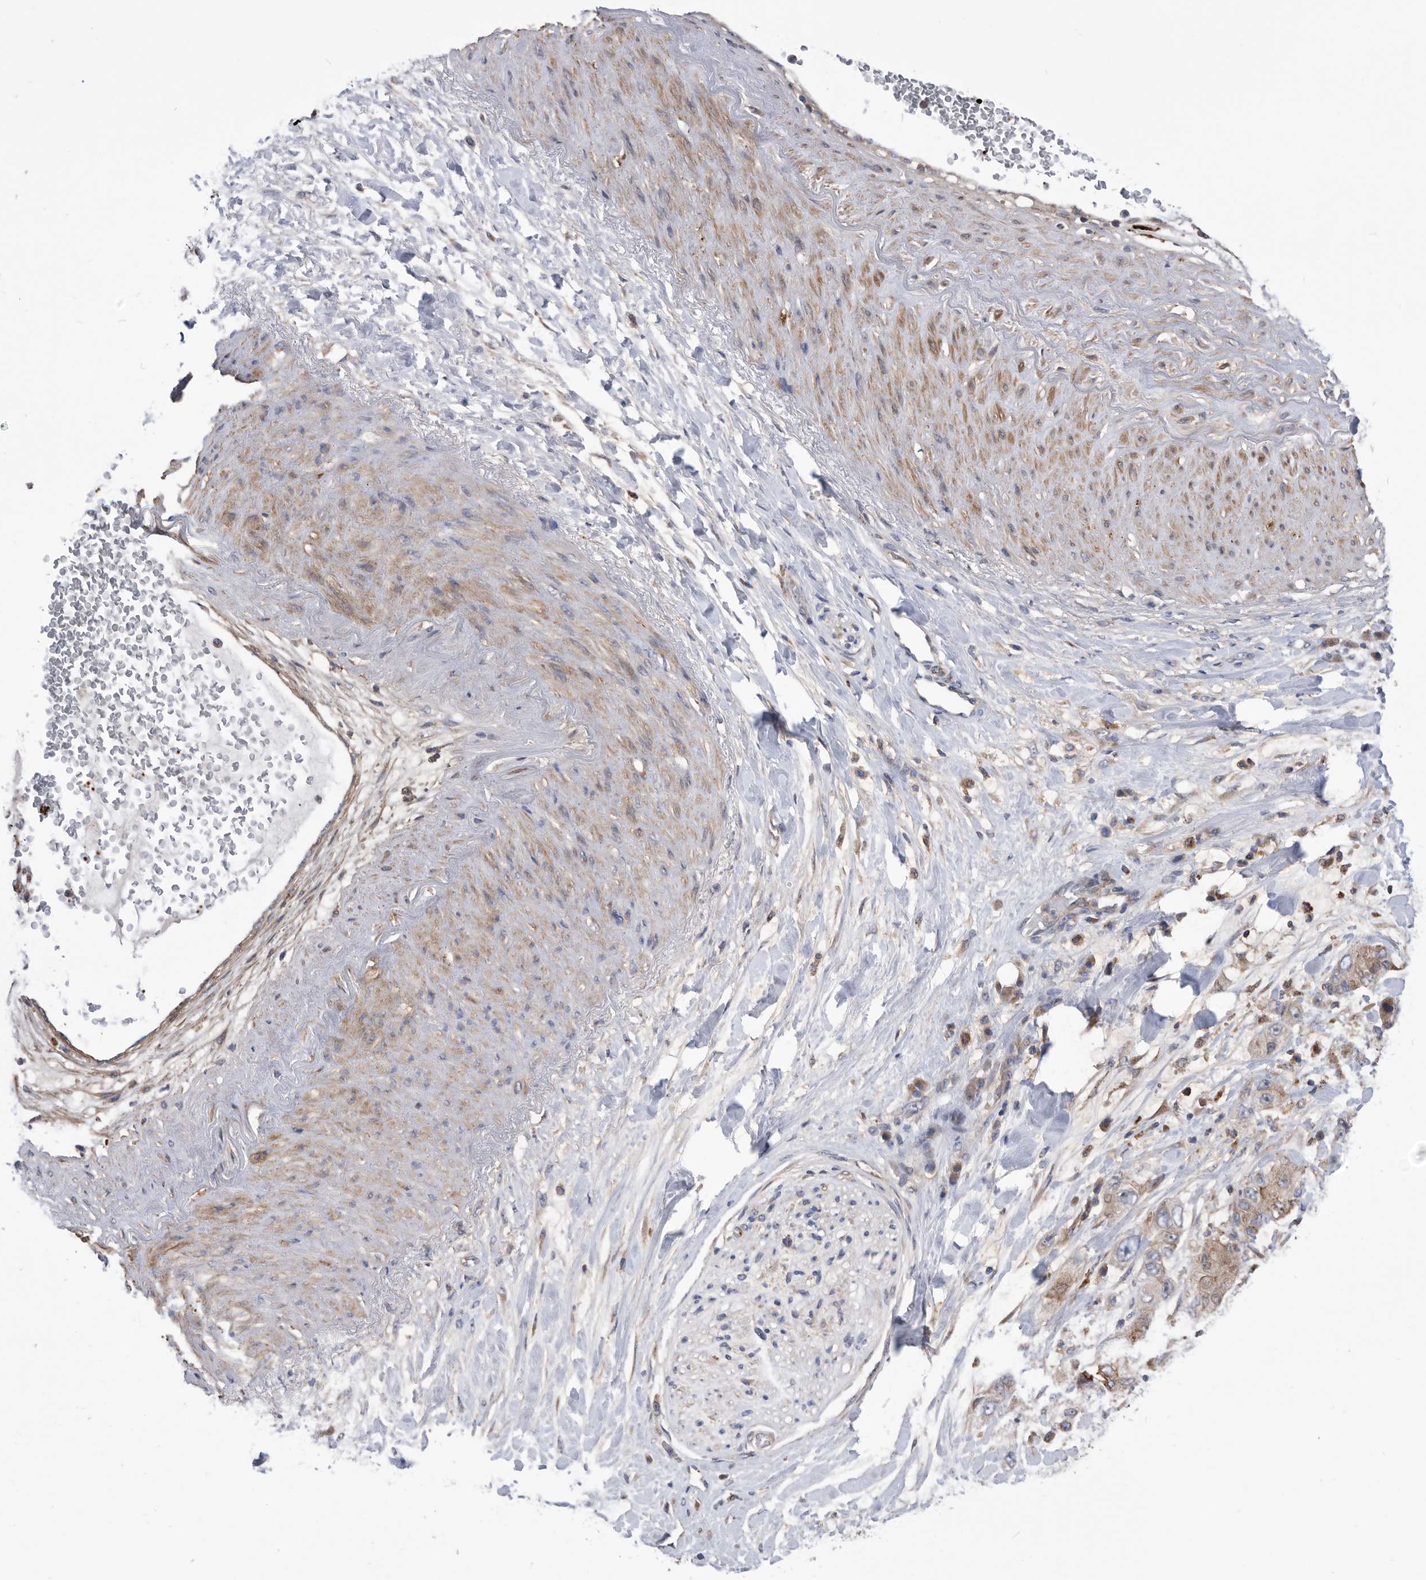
{"staining": {"intensity": "weak", "quantity": ">75%", "location": "cytoplasmic/membranous"}, "tissue": "pancreatic cancer", "cell_type": "Tumor cells", "image_type": "cancer", "snomed": [{"axis": "morphology", "description": "Adenocarcinoma, NOS"}, {"axis": "topography", "description": "Pancreas"}], "caption": "Immunohistochemical staining of human pancreatic adenocarcinoma exhibits weak cytoplasmic/membranous protein positivity in approximately >75% of tumor cells.", "gene": "BAIAP3", "patient": {"sex": "female", "age": 73}}